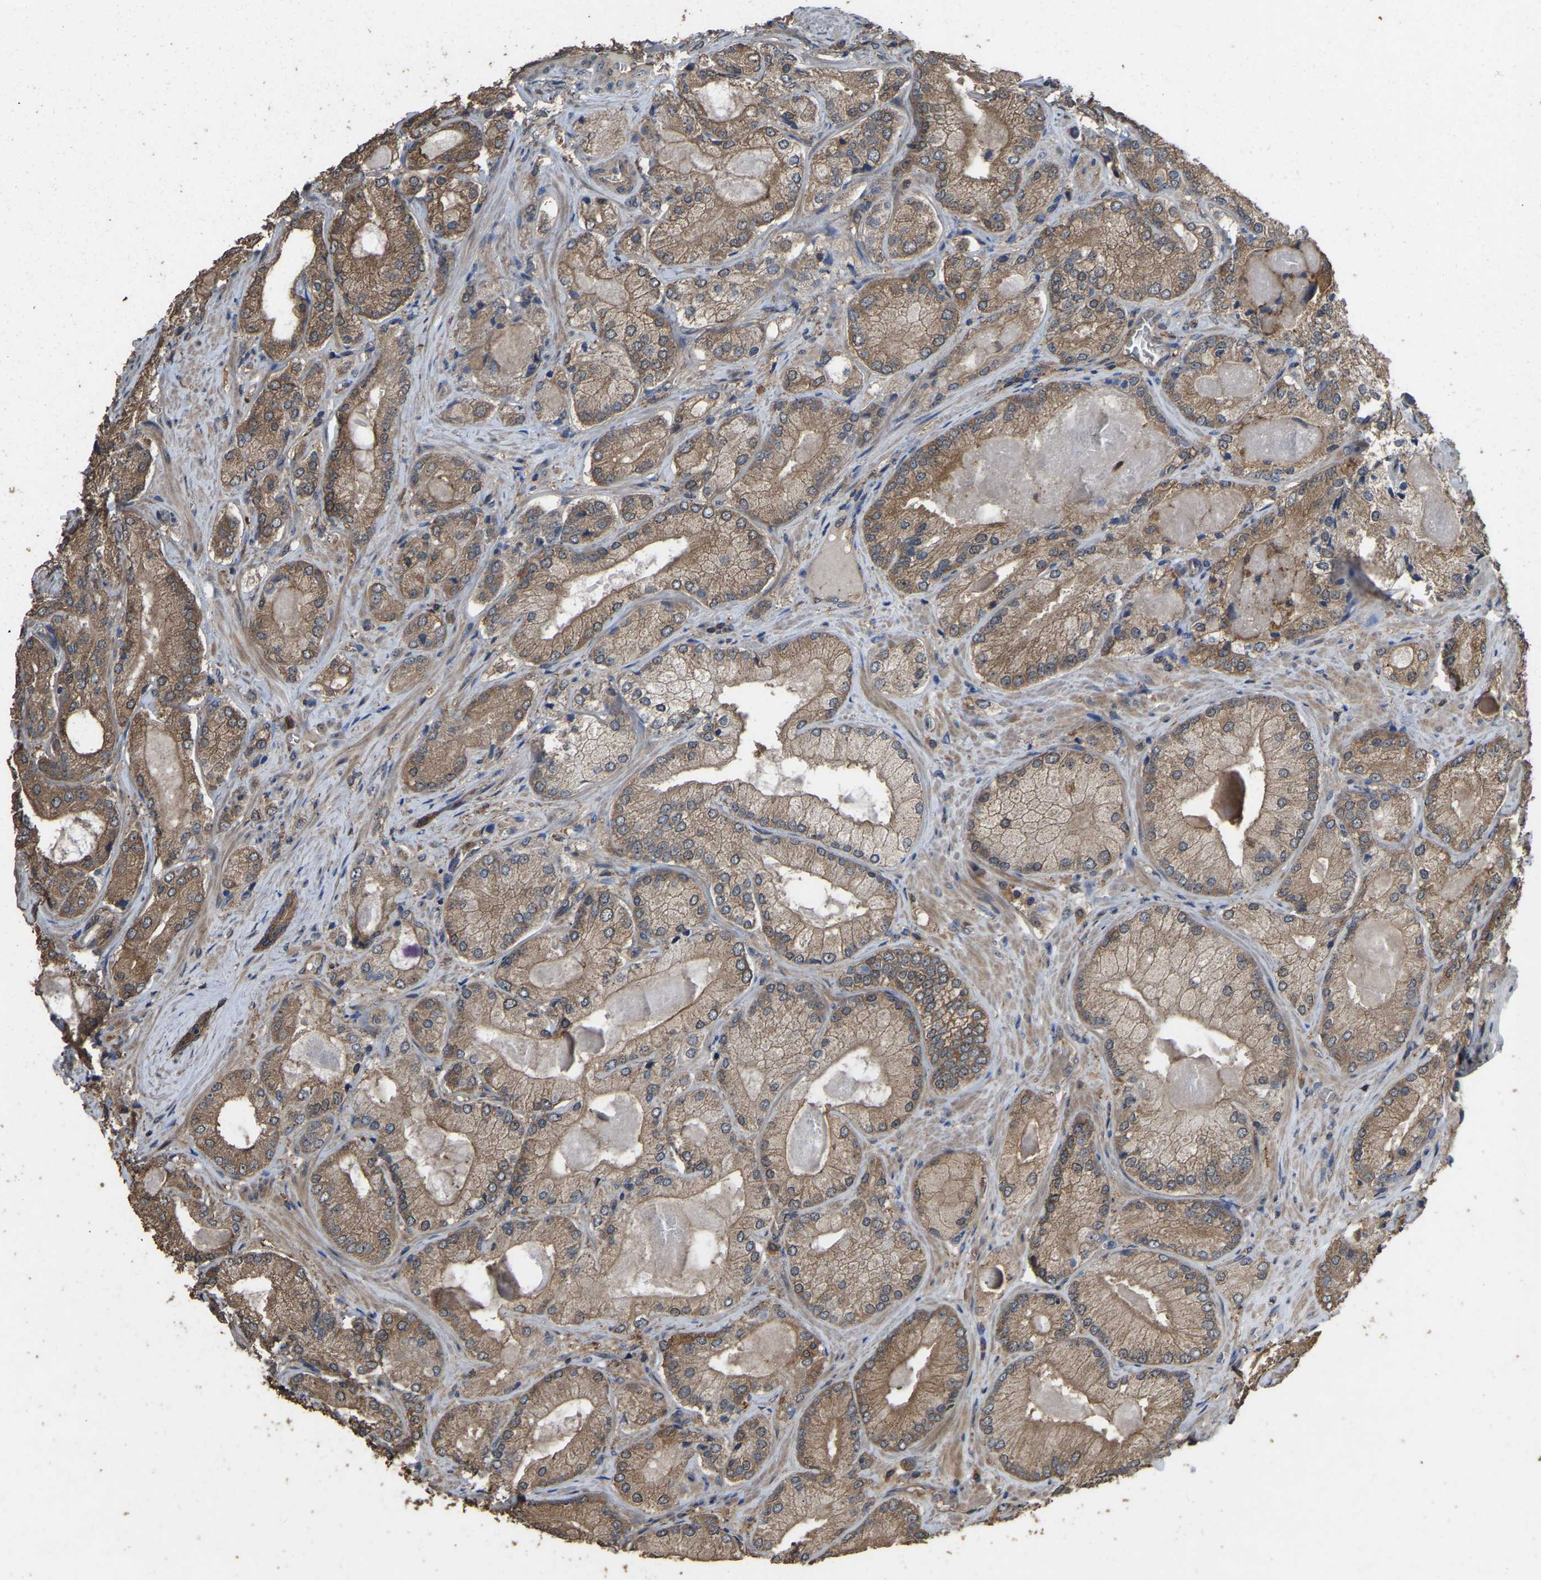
{"staining": {"intensity": "moderate", "quantity": ">75%", "location": "cytoplasmic/membranous"}, "tissue": "prostate cancer", "cell_type": "Tumor cells", "image_type": "cancer", "snomed": [{"axis": "morphology", "description": "Adenocarcinoma, Low grade"}, {"axis": "topography", "description": "Prostate"}], "caption": "DAB immunohistochemical staining of human prostate cancer reveals moderate cytoplasmic/membranous protein positivity in approximately >75% of tumor cells.", "gene": "FHIT", "patient": {"sex": "male", "age": 65}}